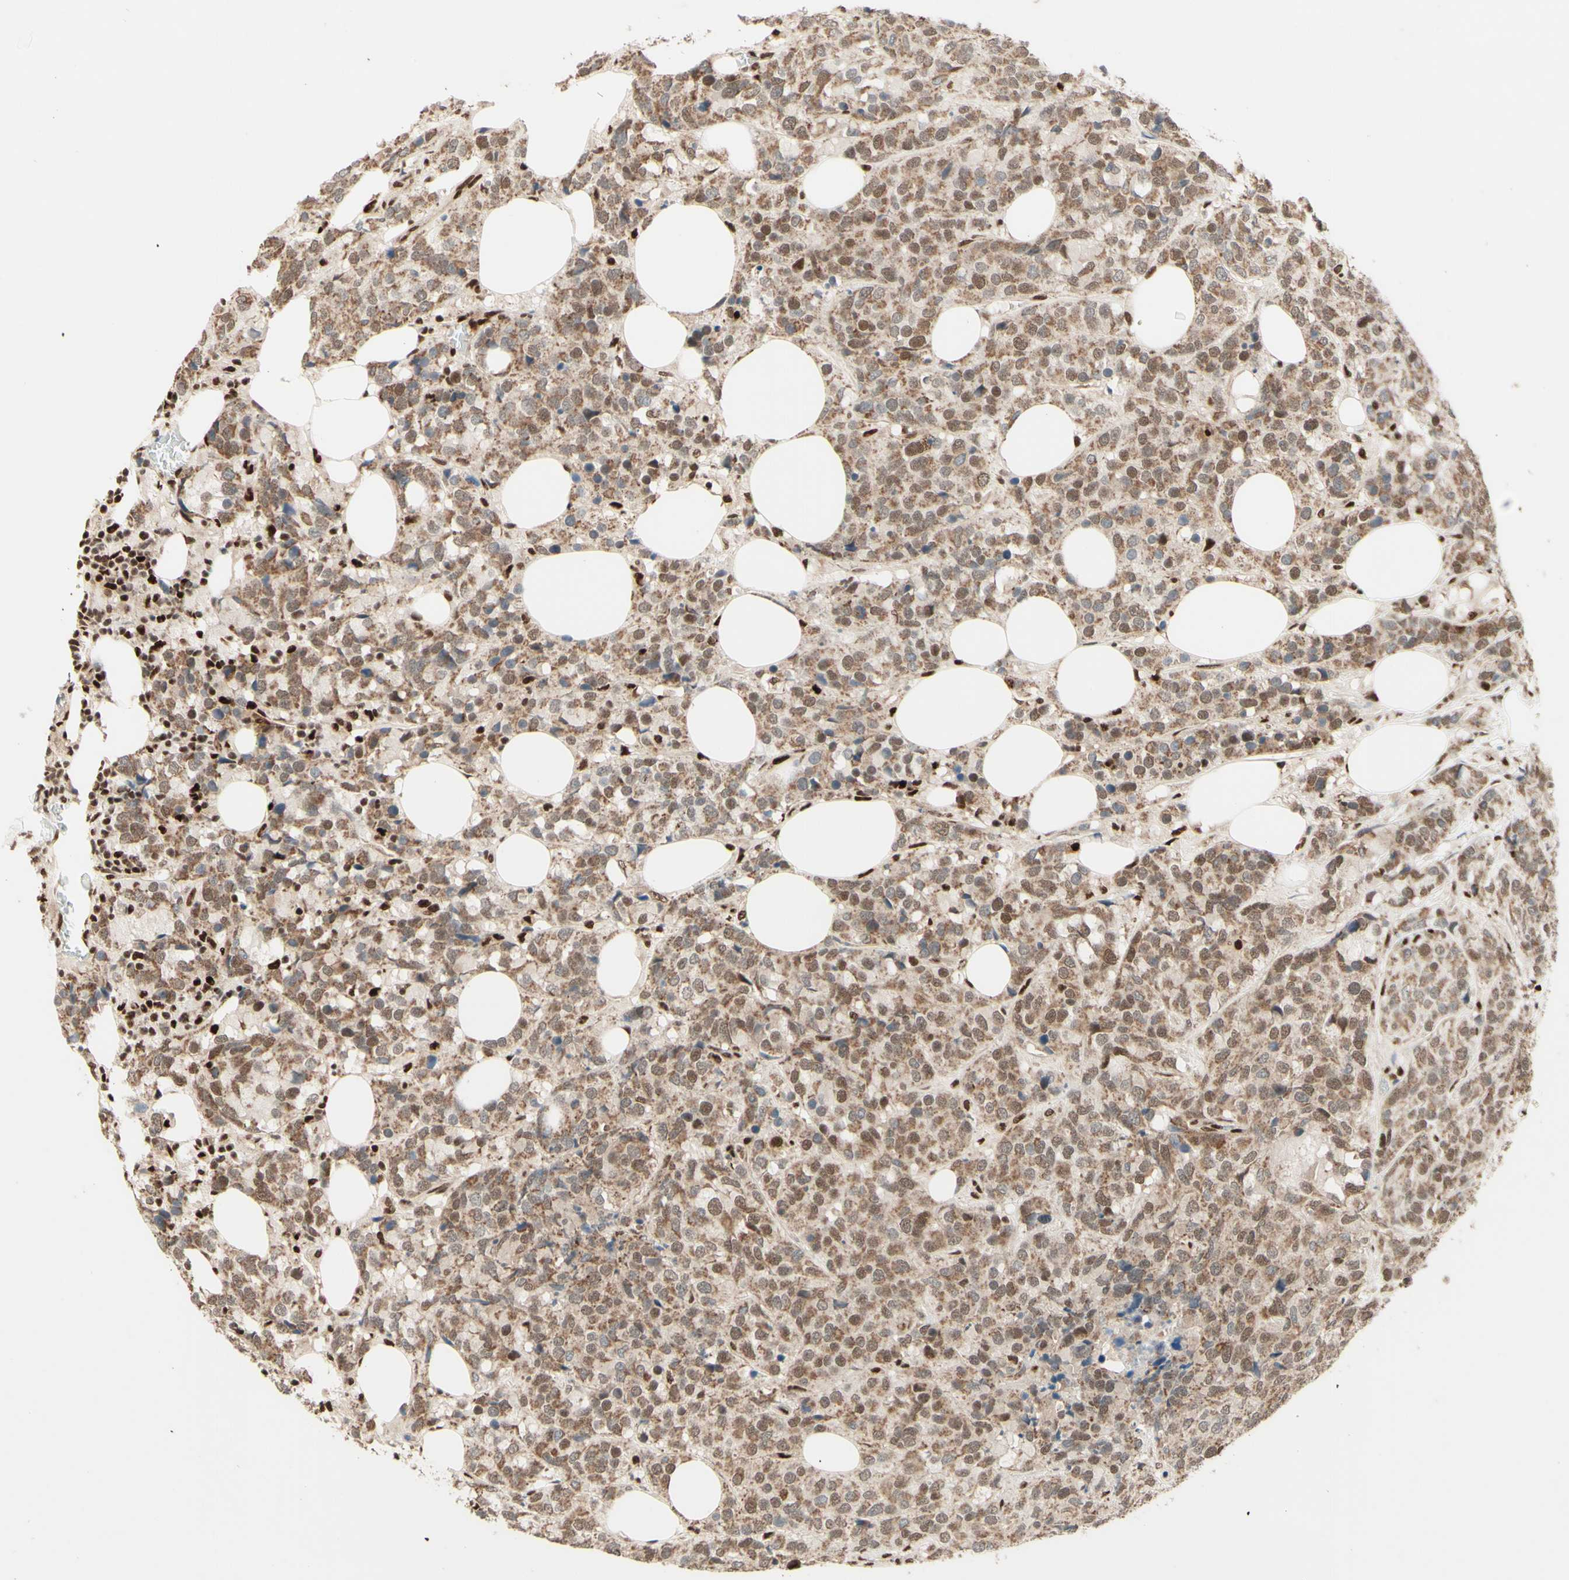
{"staining": {"intensity": "moderate", "quantity": ">75%", "location": "cytoplasmic/membranous,nuclear"}, "tissue": "breast cancer", "cell_type": "Tumor cells", "image_type": "cancer", "snomed": [{"axis": "morphology", "description": "Lobular carcinoma"}, {"axis": "topography", "description": "Breast"}], "caption": "A brown stain shows moderate cytoplasmic/membranous and nuclear positivity of a protein in breast cancer (lobular carcinoma) tumor cells.", "gene": "NR3C1", "patient": {"sex": "female", "age": 59}}